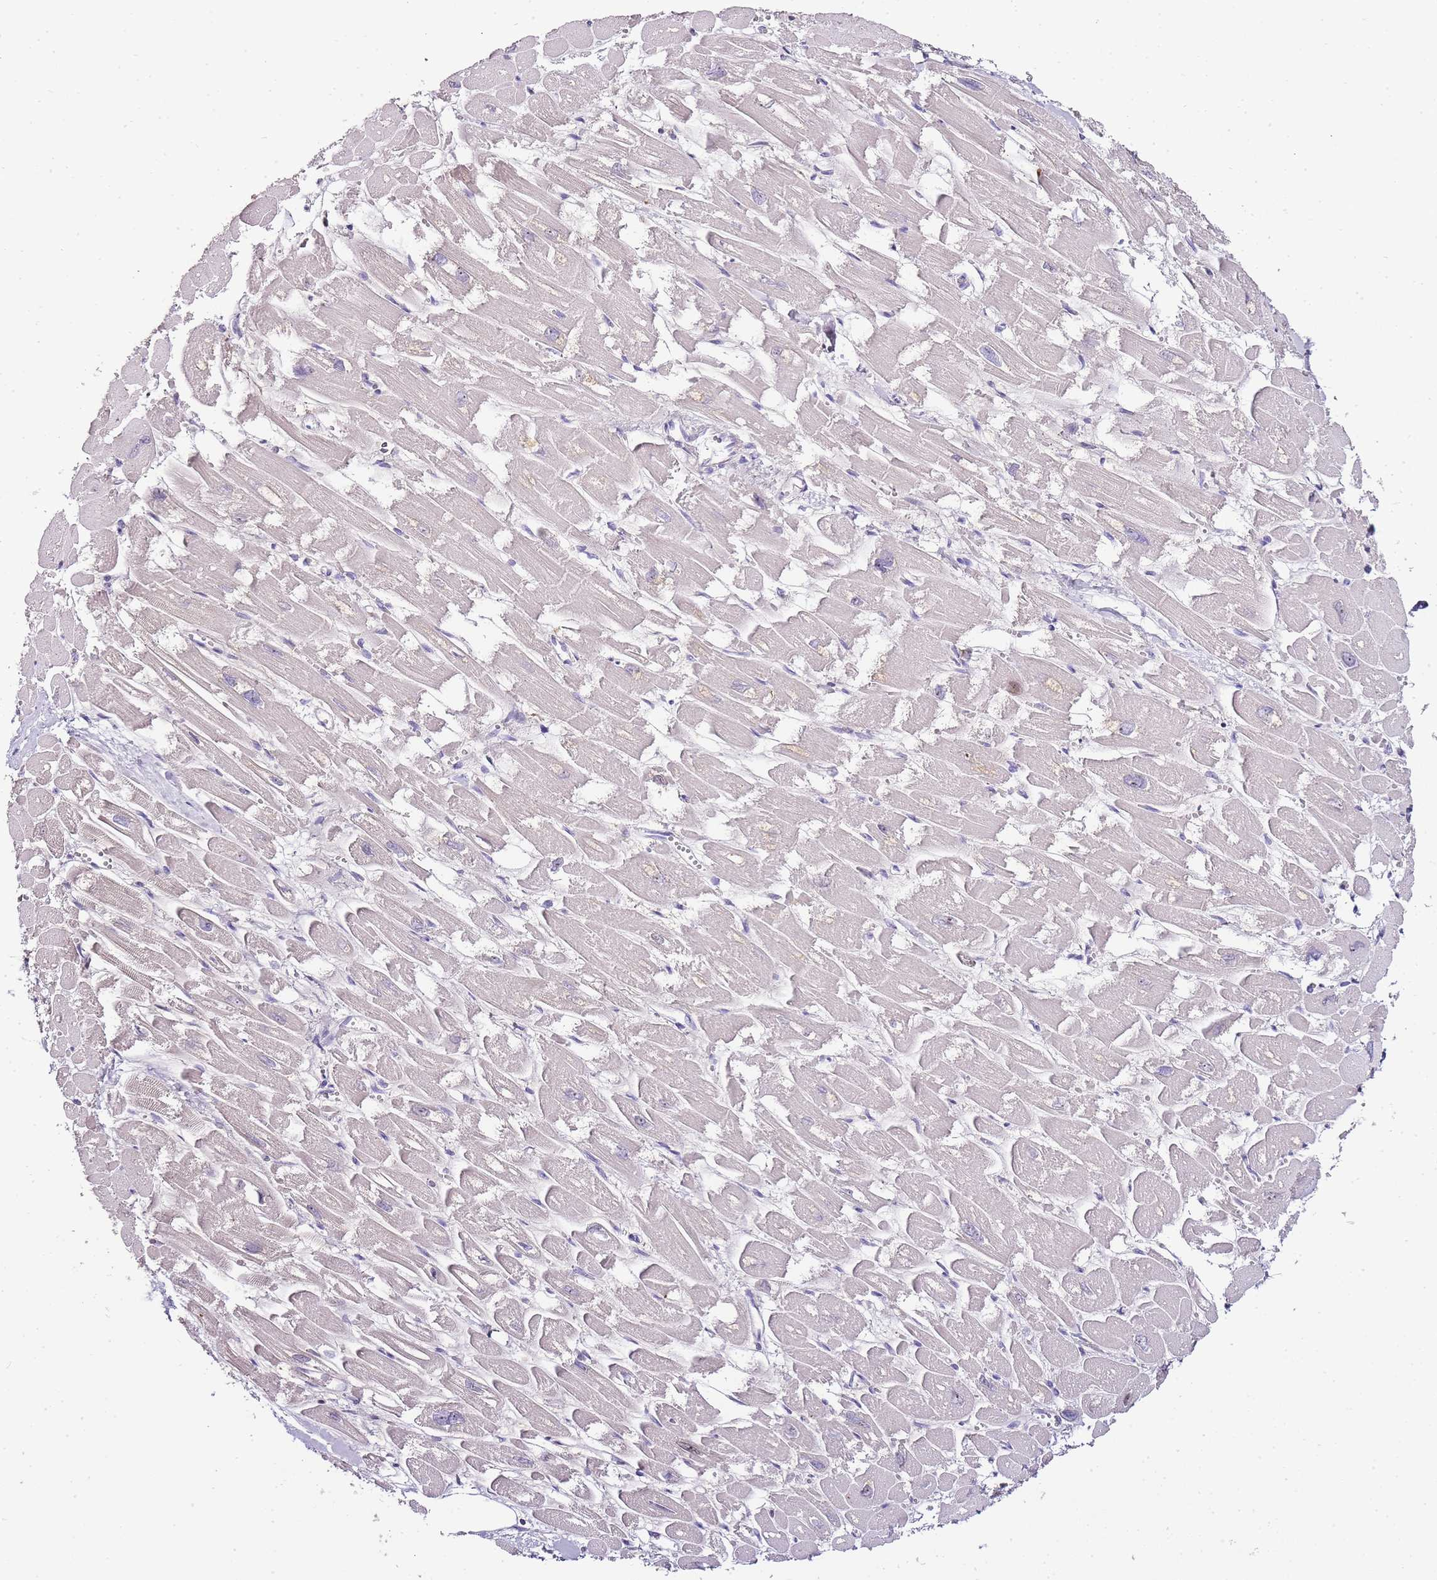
{"staining": {"intensity": "weak", "quantity": "<25%", "location": "cytoplasmic/membranous"}, "tissue": "heart muscle", "cell_type": "Cardiomyocytes", "image_type": "normal", "snomed": [{"axis": "morphology", "description": "Normal tissue, NOS"}, {"axis": "topography", "description": "Heart"}], "caption": "Protein analysis of benign heart muscle demonstrates no significant staining in cardiomyocytes. (DAB (3,3'-diaminobenzidine) immunohistochemistry with hematoxylin counter stain).", "gene": "ZBP1", "patient": {"sex": "male", "age": 54}}